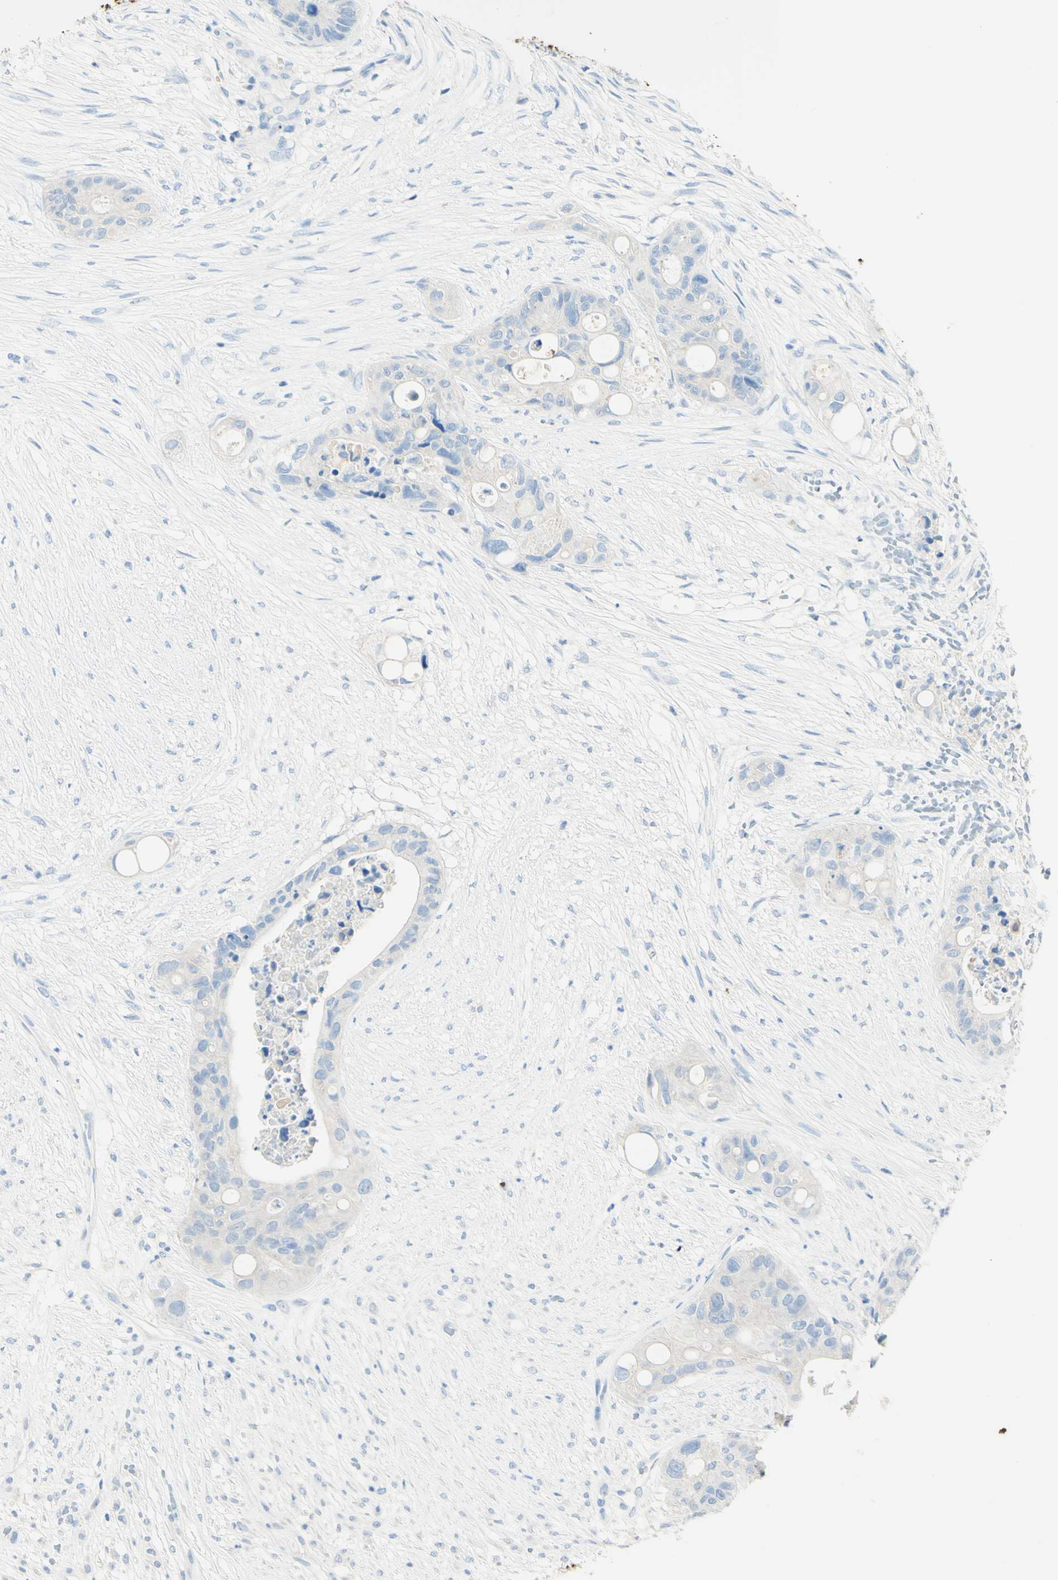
{"staining": {"intensity": "negative", "quantity": "none", "location": "none"}, "tissue": "colorectal cancer", "cell_type": "Tumor cells", "image_type": "cancer", "snomed": [{"axis": "morphology", "description": "Adenocarcinoma, NOS"}, {"axis": "topography", "description": "Colon"}], "caption": "Micrograph shows no protein expression in tumor cells of adenocarcinoma (colorectal) tissue.", "gene": "PIGR", "patient": {"sex": "female", "age": 57}}